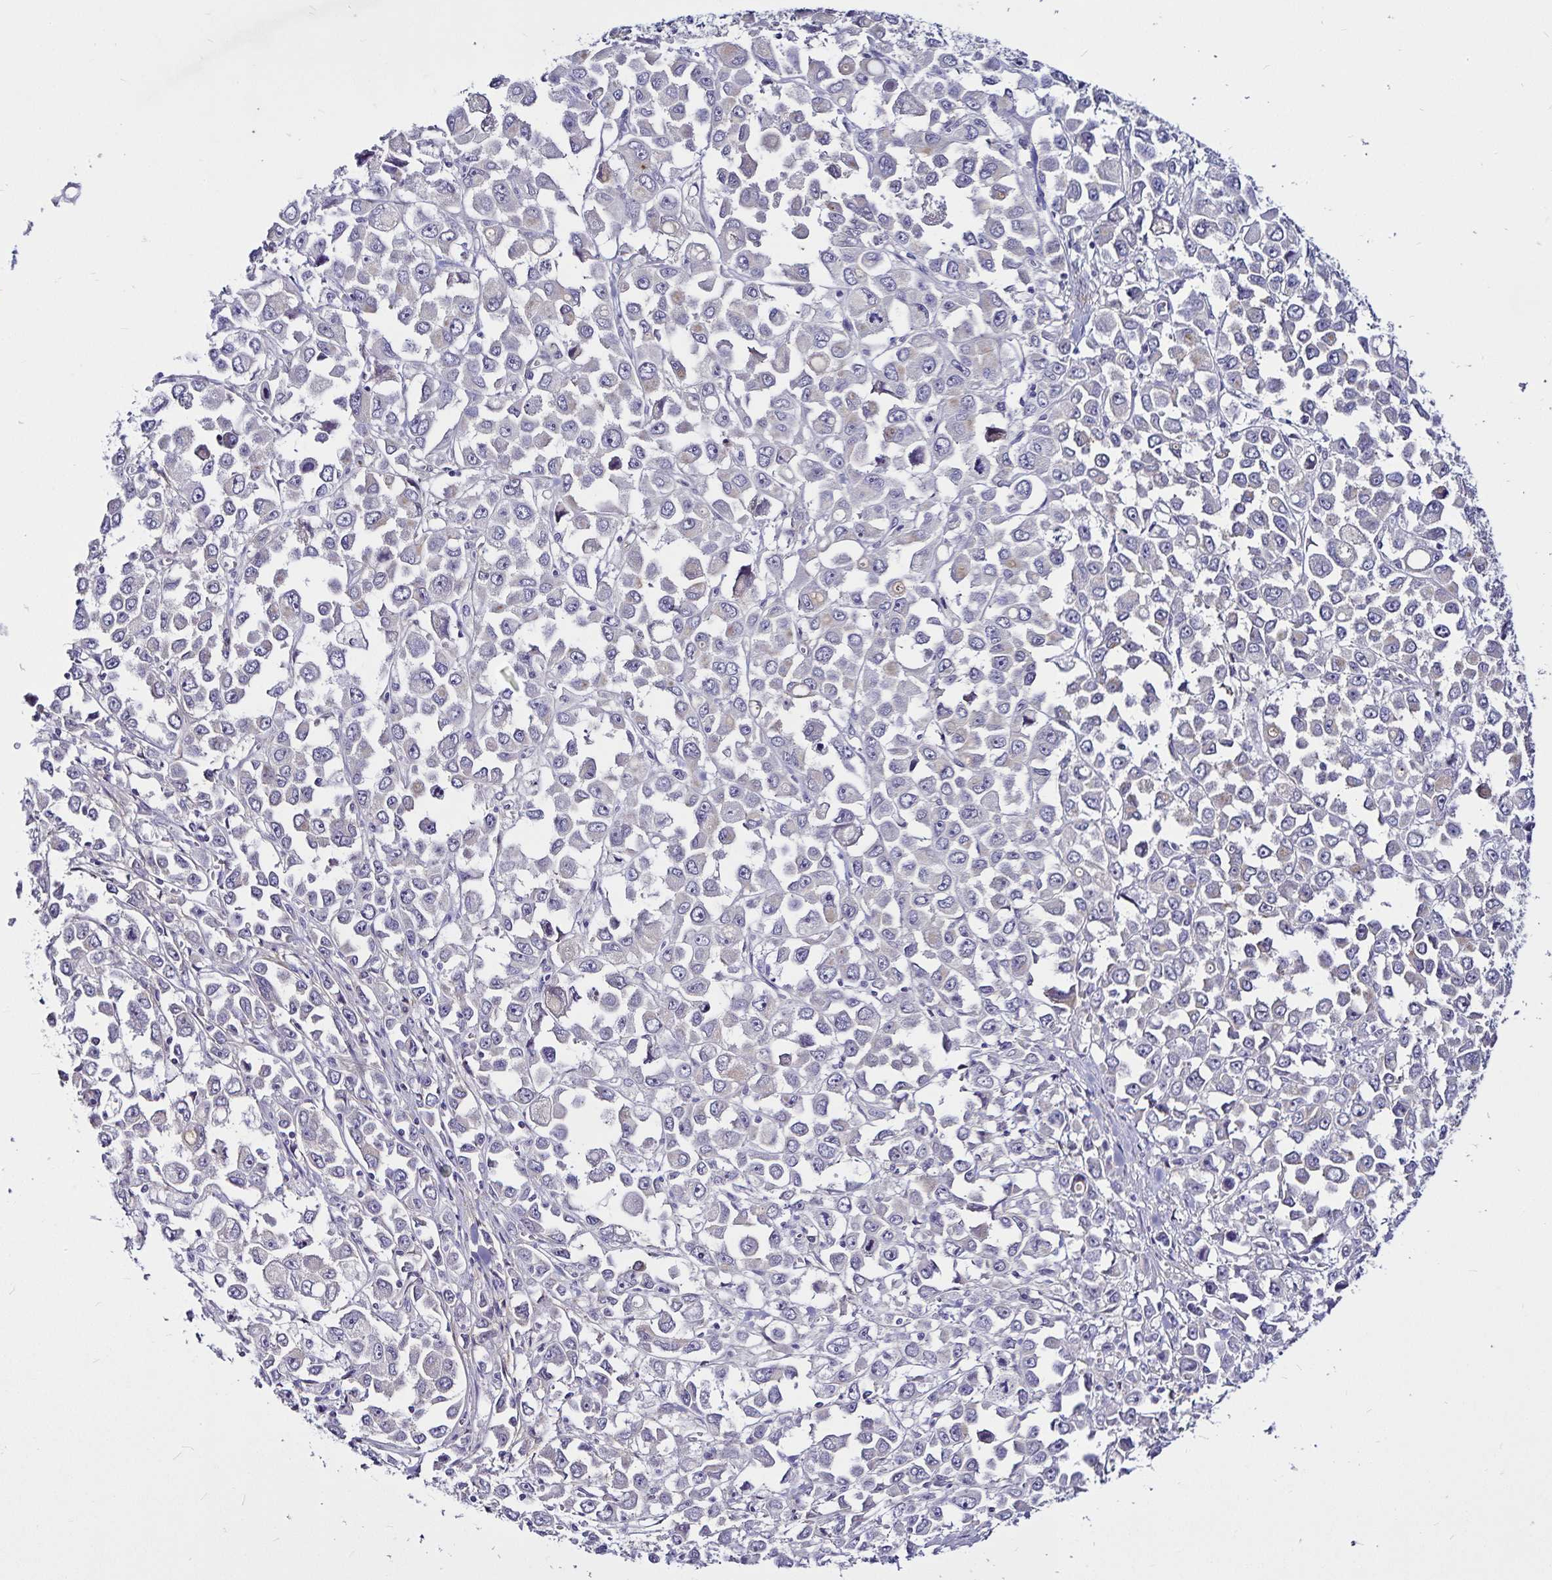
{"staining": {"intensity": "negative", "quantity": "none", "location": "none"}, "tissue": "stomach cancer", "cell_type": "Tumor cells", "image_type": "cancer", "snomed": [{"axis": "morphology", "description": "Adenocarcinoma, NOS"}, {"axis": "topography", "description": "Stomach, upper"}], "caption": "A photomicrograph of human adenocarcinoma (stomach) is negative for staining in tumor cells. (Brightfield microscopy of DAB (3,3'-diaminobenzidine) immunohistochemistry at high magnification).", "gene": "GNG12", "patient": {"sex": "male", "age": 70}}